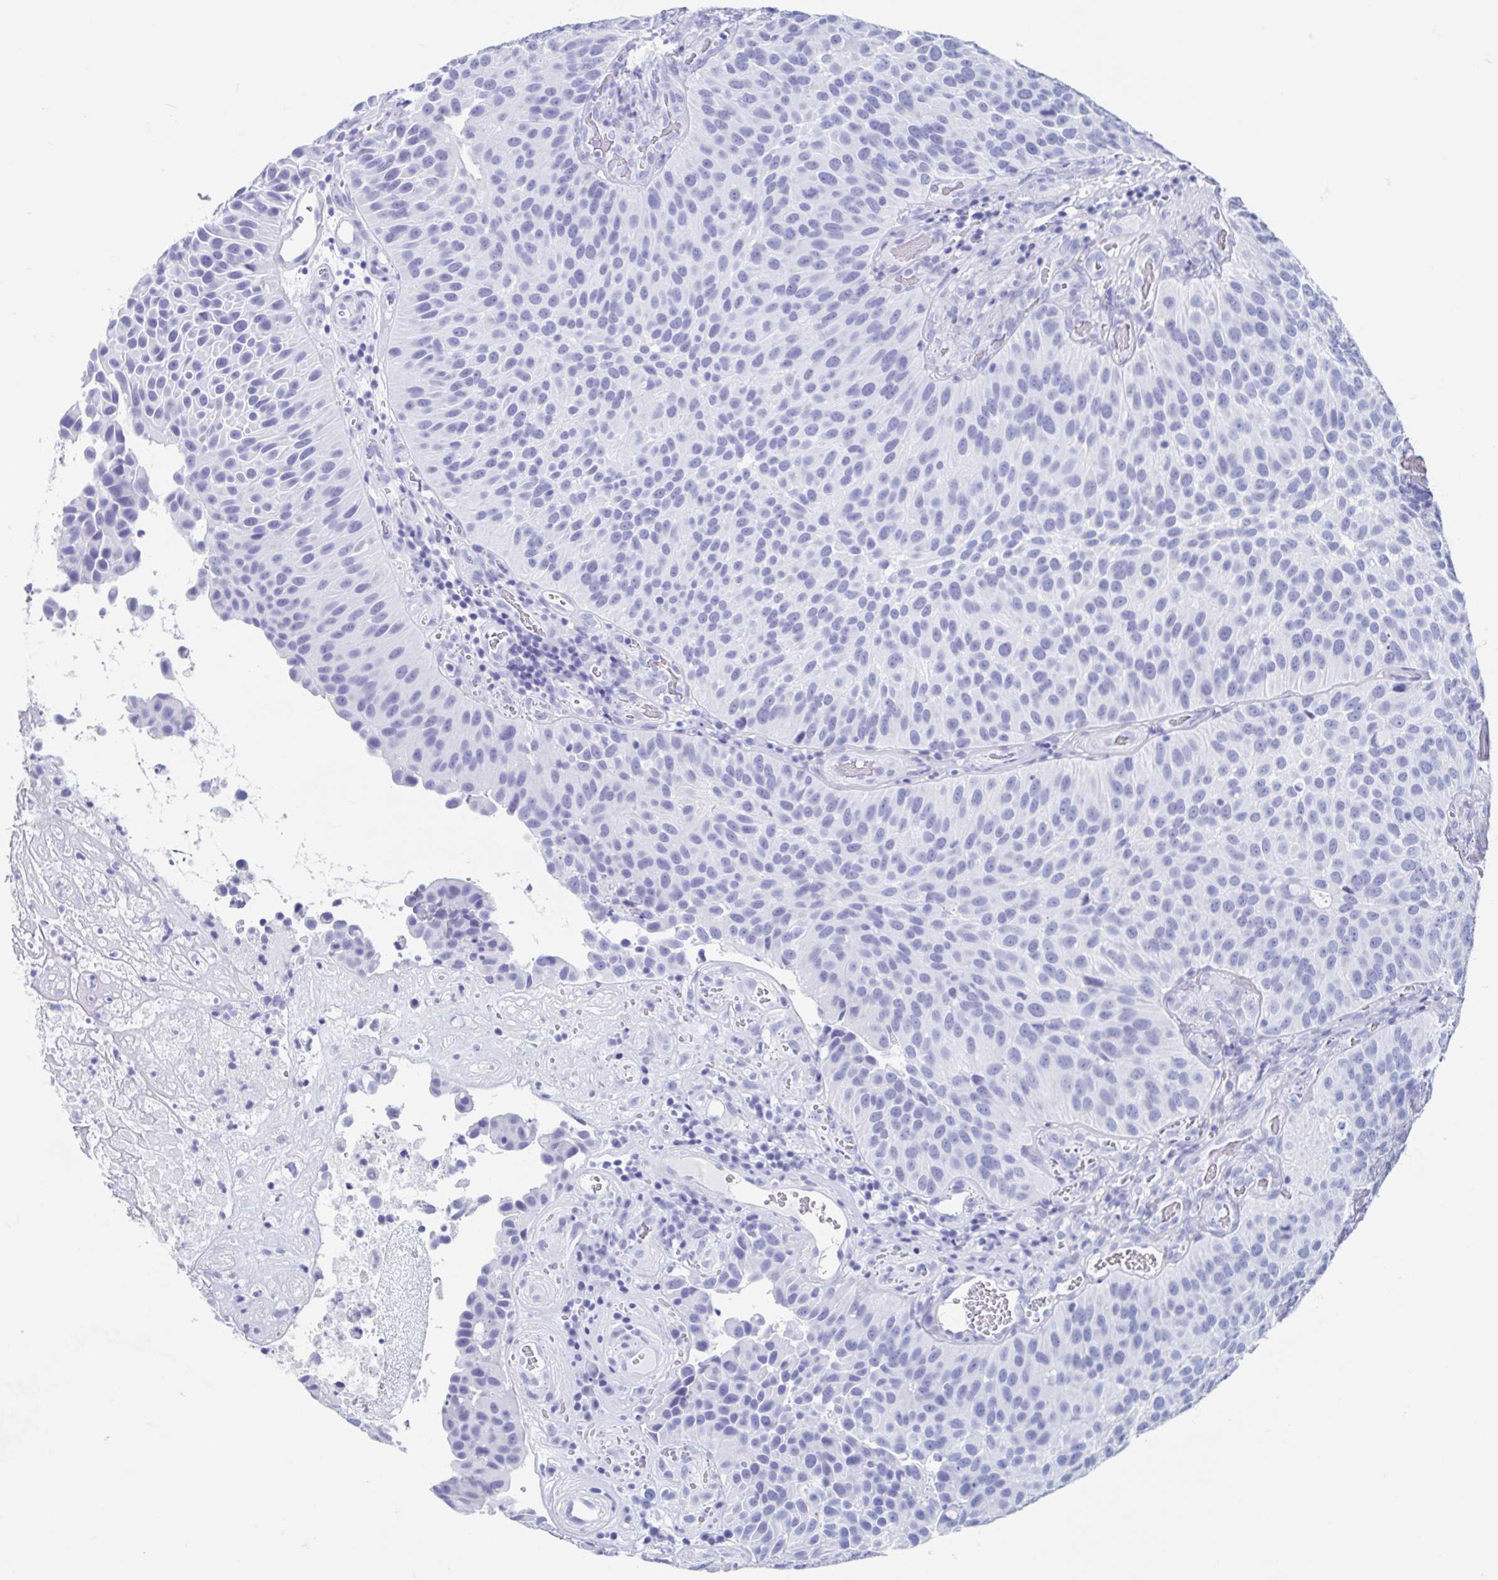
{"staining": {"intensity": "negative", "quantity": "none", "location": "none"}, "tissue": "urothelial cancer", "cell_type": "Tumor cells", "image_type": "cancer", "snomed": [{"axis": "morphology", "description": "Urothelial carcinoma, Low grade"}, {"axis": "topography", "description": "Urinary bladder"}], "caption": "Tumor cells show no significant protein staining in urothelial cancer. Nuclei are stained in blue.", "gene": "HDGFL1", "patient": {"sex": "male", "age": 76}}